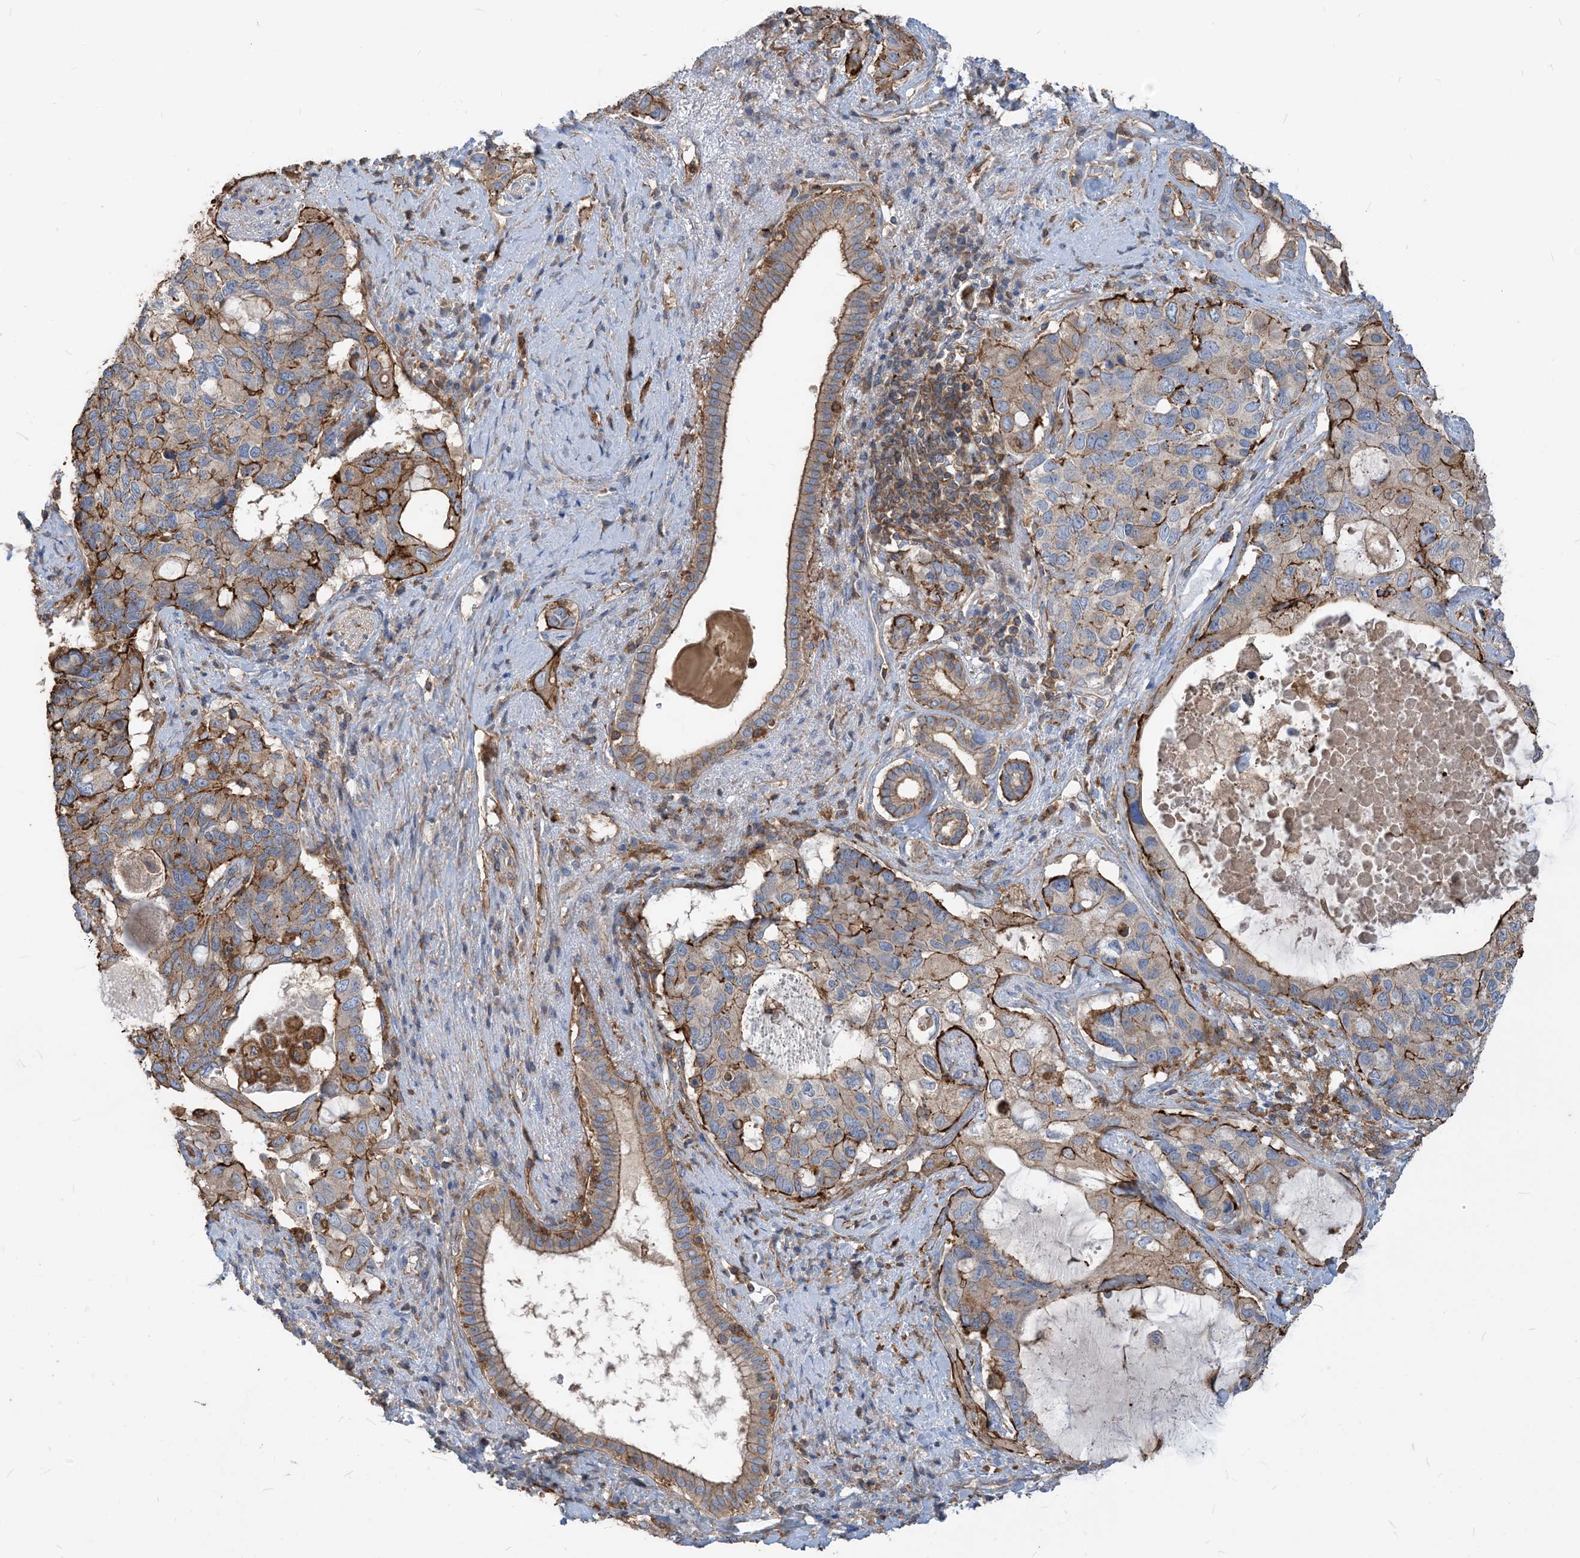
{"staining": {"intensity": "moderate", "quantity": "25%-75%", "location": "cytoplasmic/membranous"}, "tissue": "pancreatic cancer", "cell_type": "Tumor cells", "image_type": "cancer", "snomed": [{"axis": "morphology", "description": "Adenocarcinoma, NOS"}, {"axis": "topography", "description": "Pancreas"}], "caption": "Pancreatic adenocarcinoma was stained to show a protein in brown. There is medium levels of moderate cytoplasmic/membranous staining in about 25%-75% of tumor cells. (Brightfield microscopy of DAB IHC at high magnification).", "gene": "PARVG", "patient": {"sex": "female", "age": 56}}